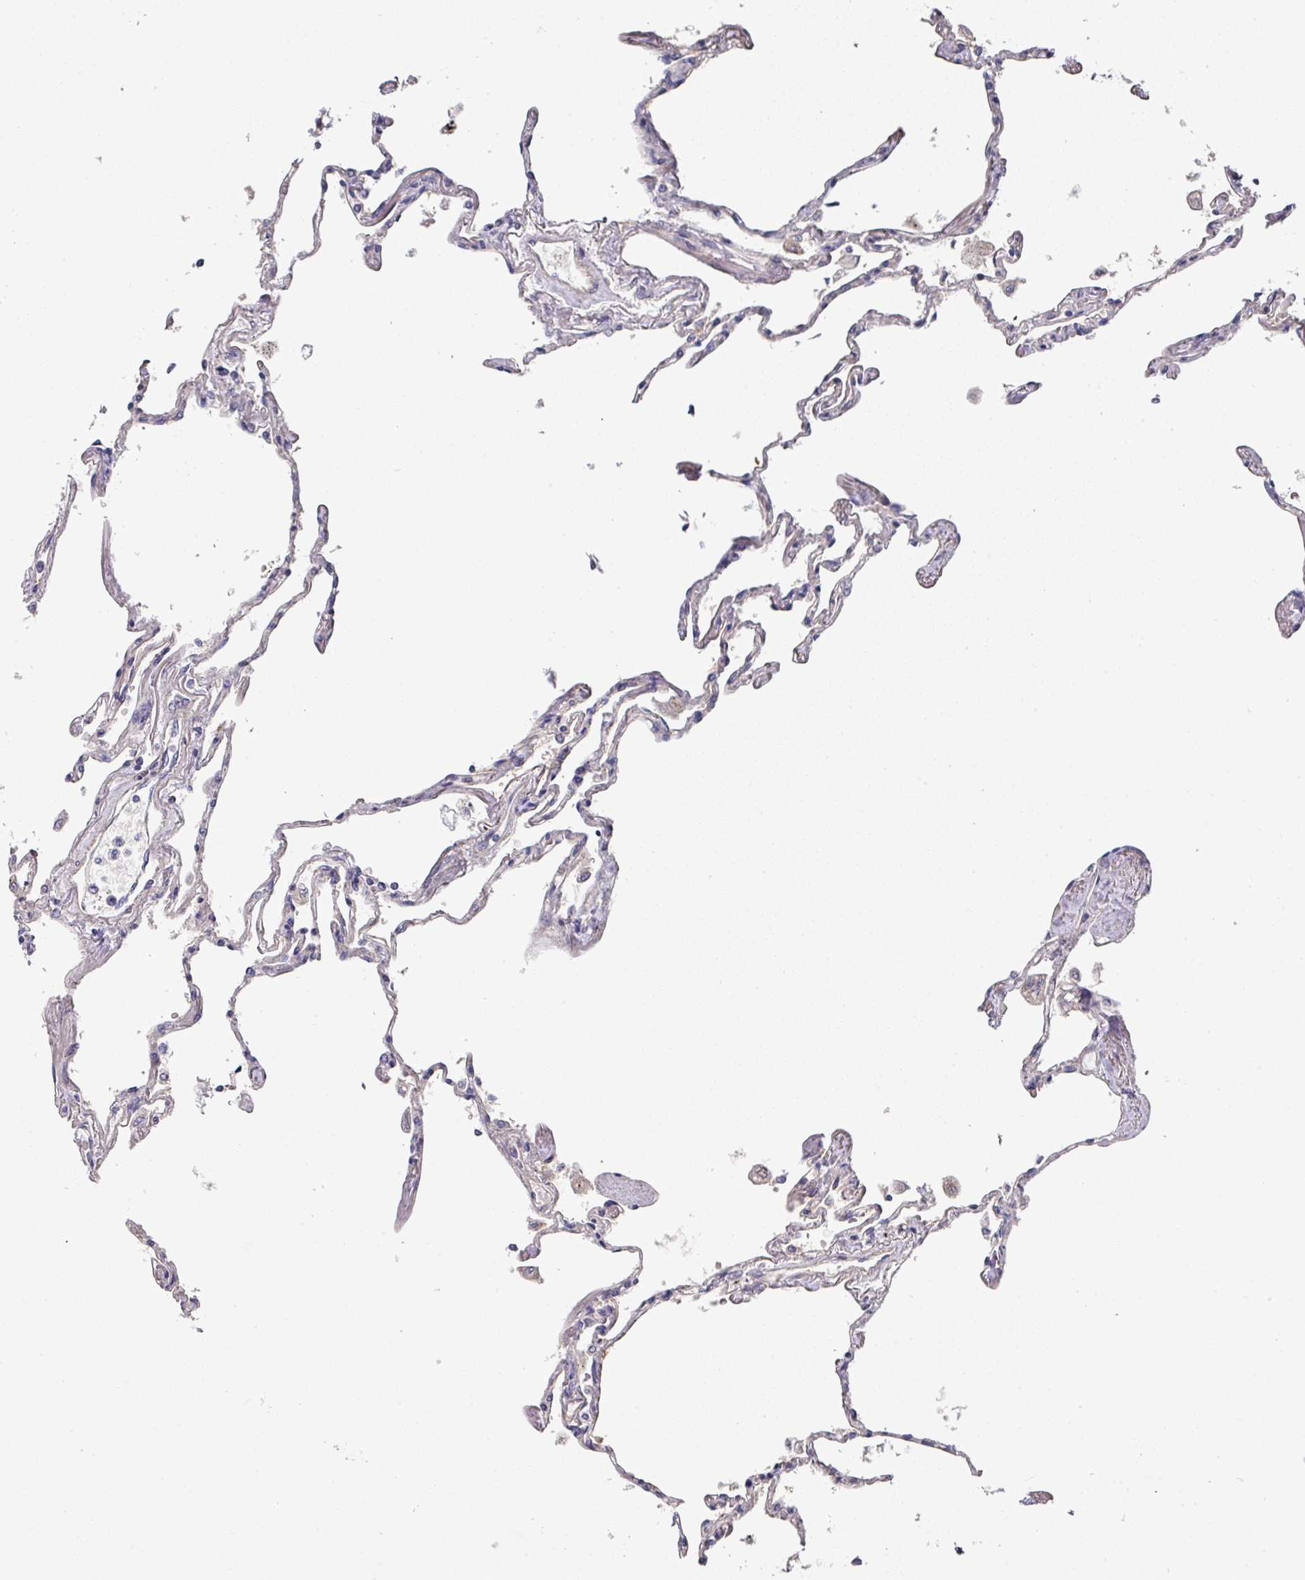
{"staining": {"intensity": "weak", "quantity": "<25%", "location": "cytoplasmic/membranous"}, "tissue": "lung", "cell_type": "Alveolar cells", "image_type": "normal", "snomed": [{"axis": "morphology", "description": "Normal tissue, NOS"}, {"axis": "topography", "description": "Lung"}], "caption": "A high-resolution photomicrograph shows immunohistochemistry (IHC) staining of normal lung, which exhibits no significant staining in alveolar cells. Nuclei are stained in blue.", "gene": "PRR5", "patient": {"sex": "female", "age": 67}}